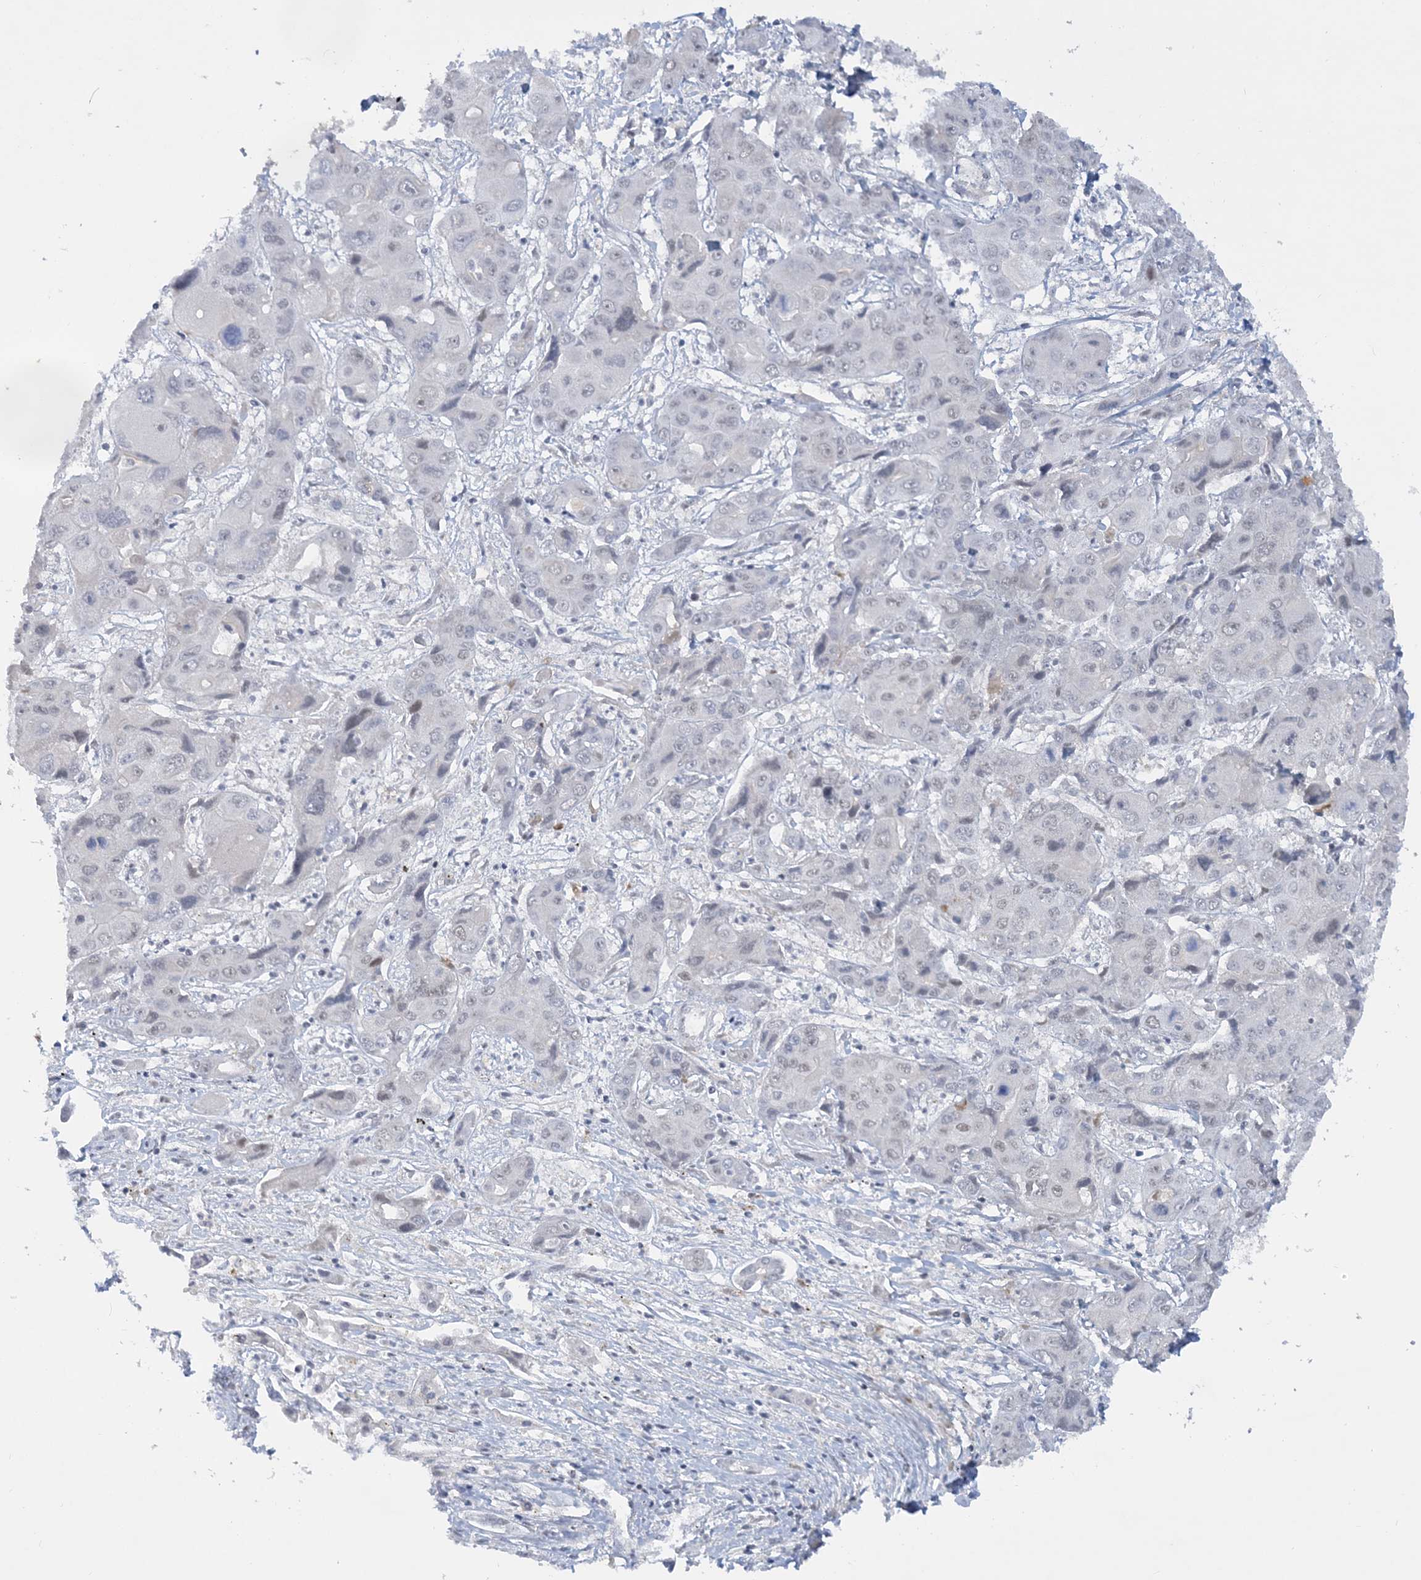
{"staining": {"intensity": "negative", "quantity": "none", "location": "none"}, "tissue": "liver cancer", "cell_type": "Tumor cells", "image_type": "cancer", "snomed": [{"axis": "morphology", "description": "Cholangiocarcinoma"}, {"axis": "topography", "description": "Liver"}], "caption": "Immunohistochemistry (IHC) histopathology image of human cholangiocarcinoma (liver) stained for a protein (brown), which displays no positivity in tumor cells.", "gene": "KMT2D", "patient": {"sex": "male", "age": 67}}